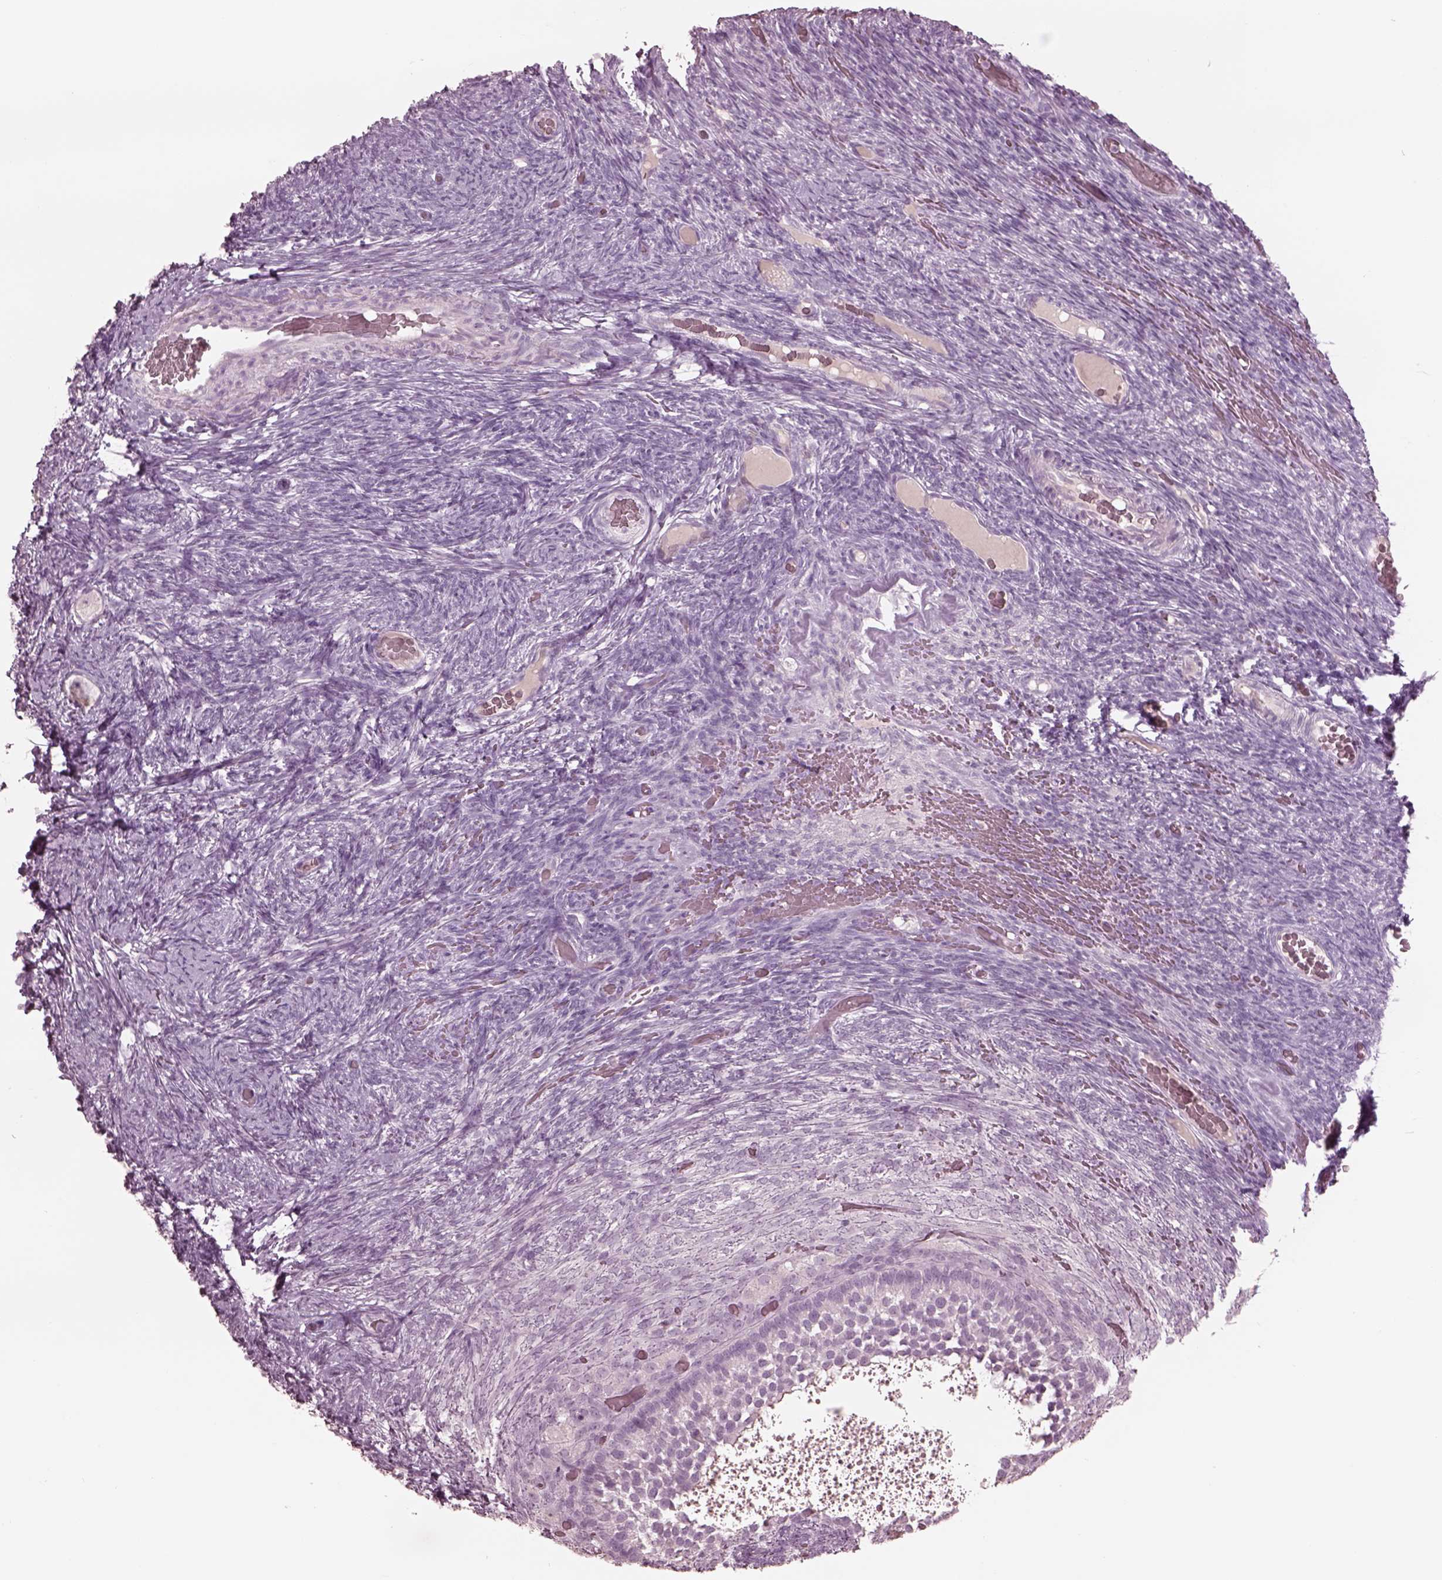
{"staining": {"intensity": "negative", "quantity": "none", "location": "none"}, "tissue": "ovary", "cell_type": "Follicle cells", "image_type": "normal", "snomed": [{"axis": "morphology", "description": "Normal tissue, NOS"}, {"axis": "topography", "description": "Ovary"}], "caption": "DAB (3,3'-diaminobenzidine) immunohistochemical staining of normal human ovary demonstrates no significant expression in follicle cells. (DAB immunohistochemistry, high magnification).", "gene": "PDCD1", "patient": {"sex": "female", "age": 34}}